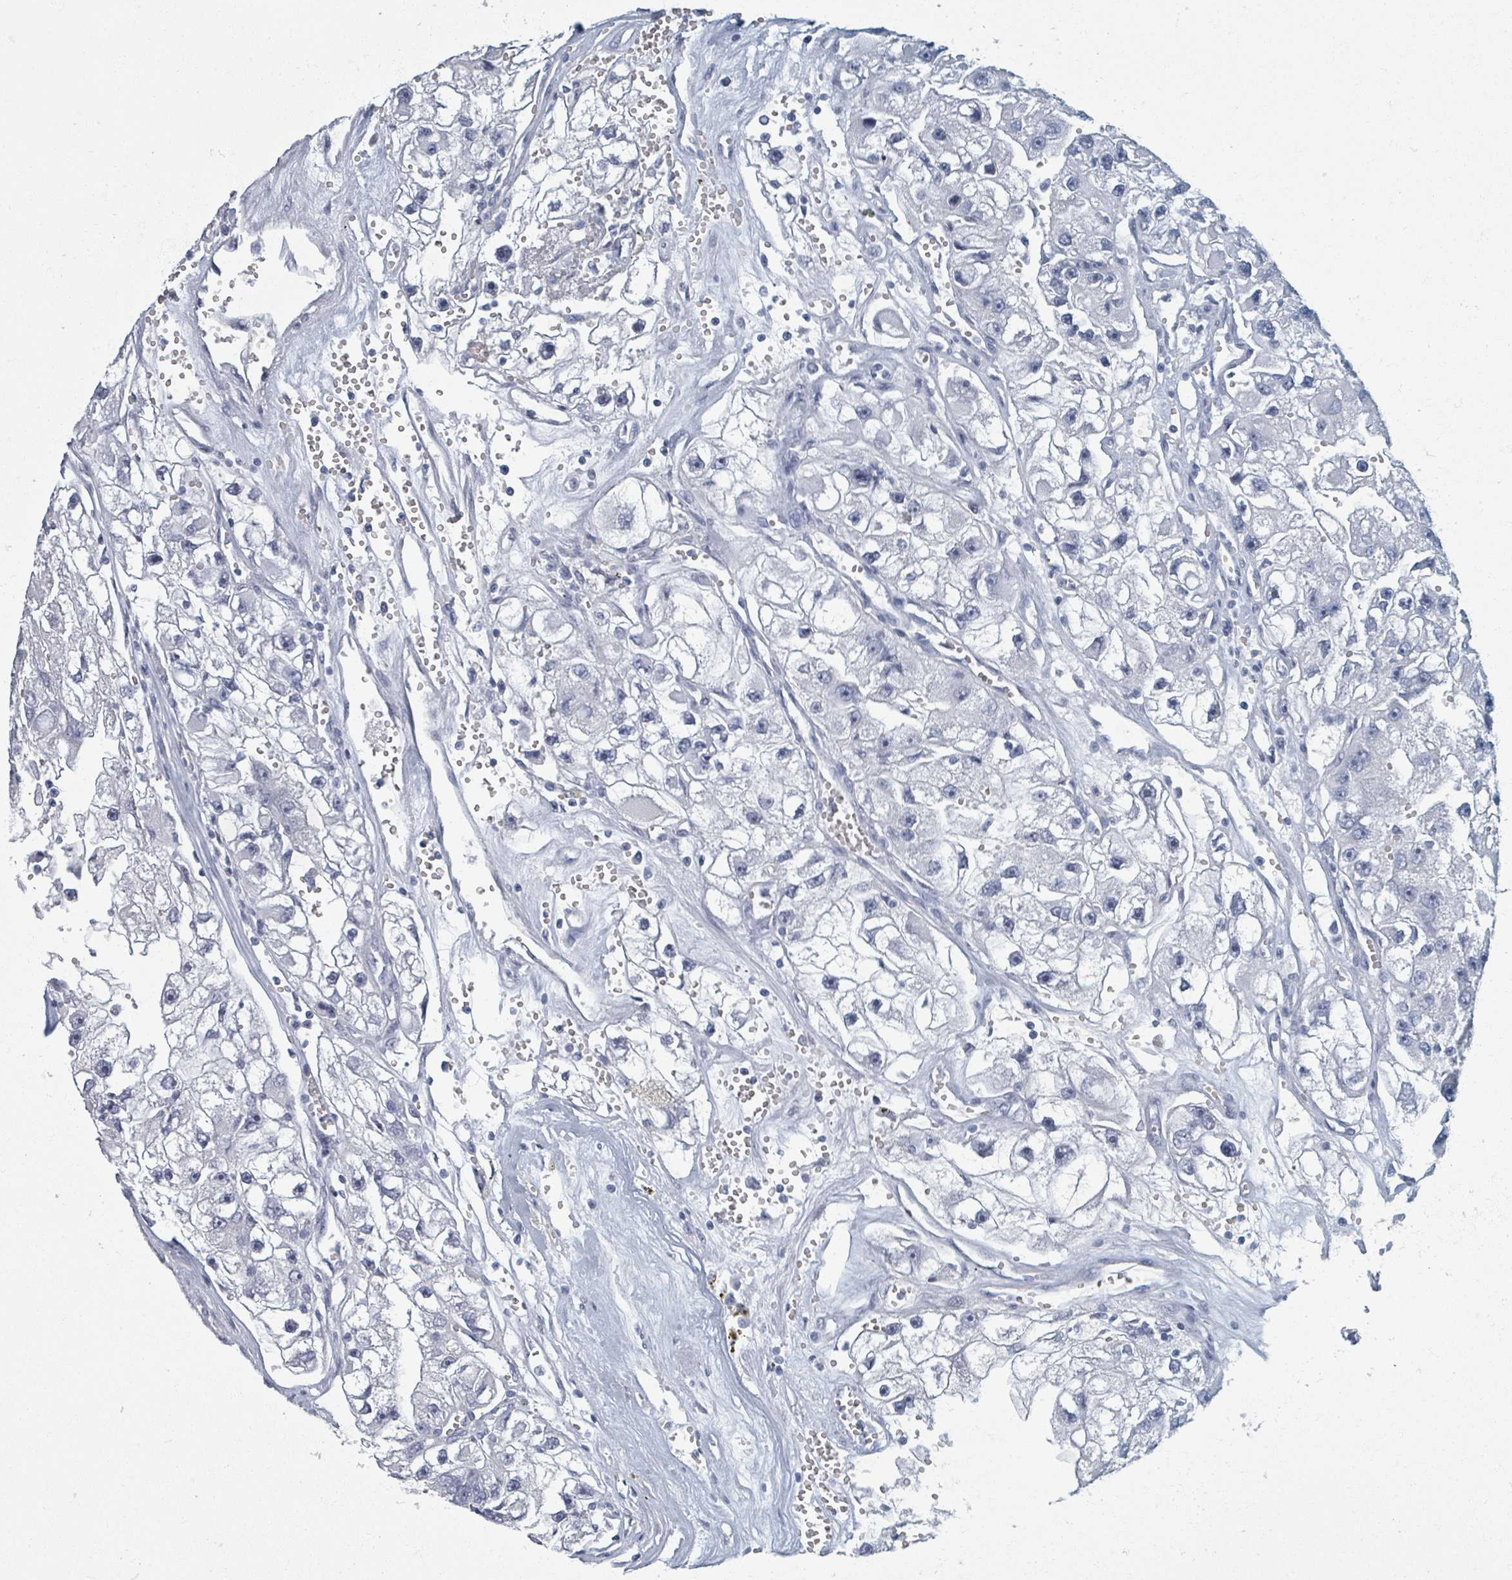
{"staining": {"intensity": "negative", "quantity": "none", "location": "none"}, "tissue": "renal cancer", "cell_type": "Tumor cells", "image_type": "cancer", "snomed": [{"axis": "morphology", "description": "Adenocarcinoma, NOS"}, {"axis": "topography", "description": "Kidney"}], "caption": "Adenocarcinoma (renal) stained for a protein using immunohistochemistry reveals no positivity tumor cells.", "gene": "TAS2R1", "patient": {"sex": "male", "age": 63}}